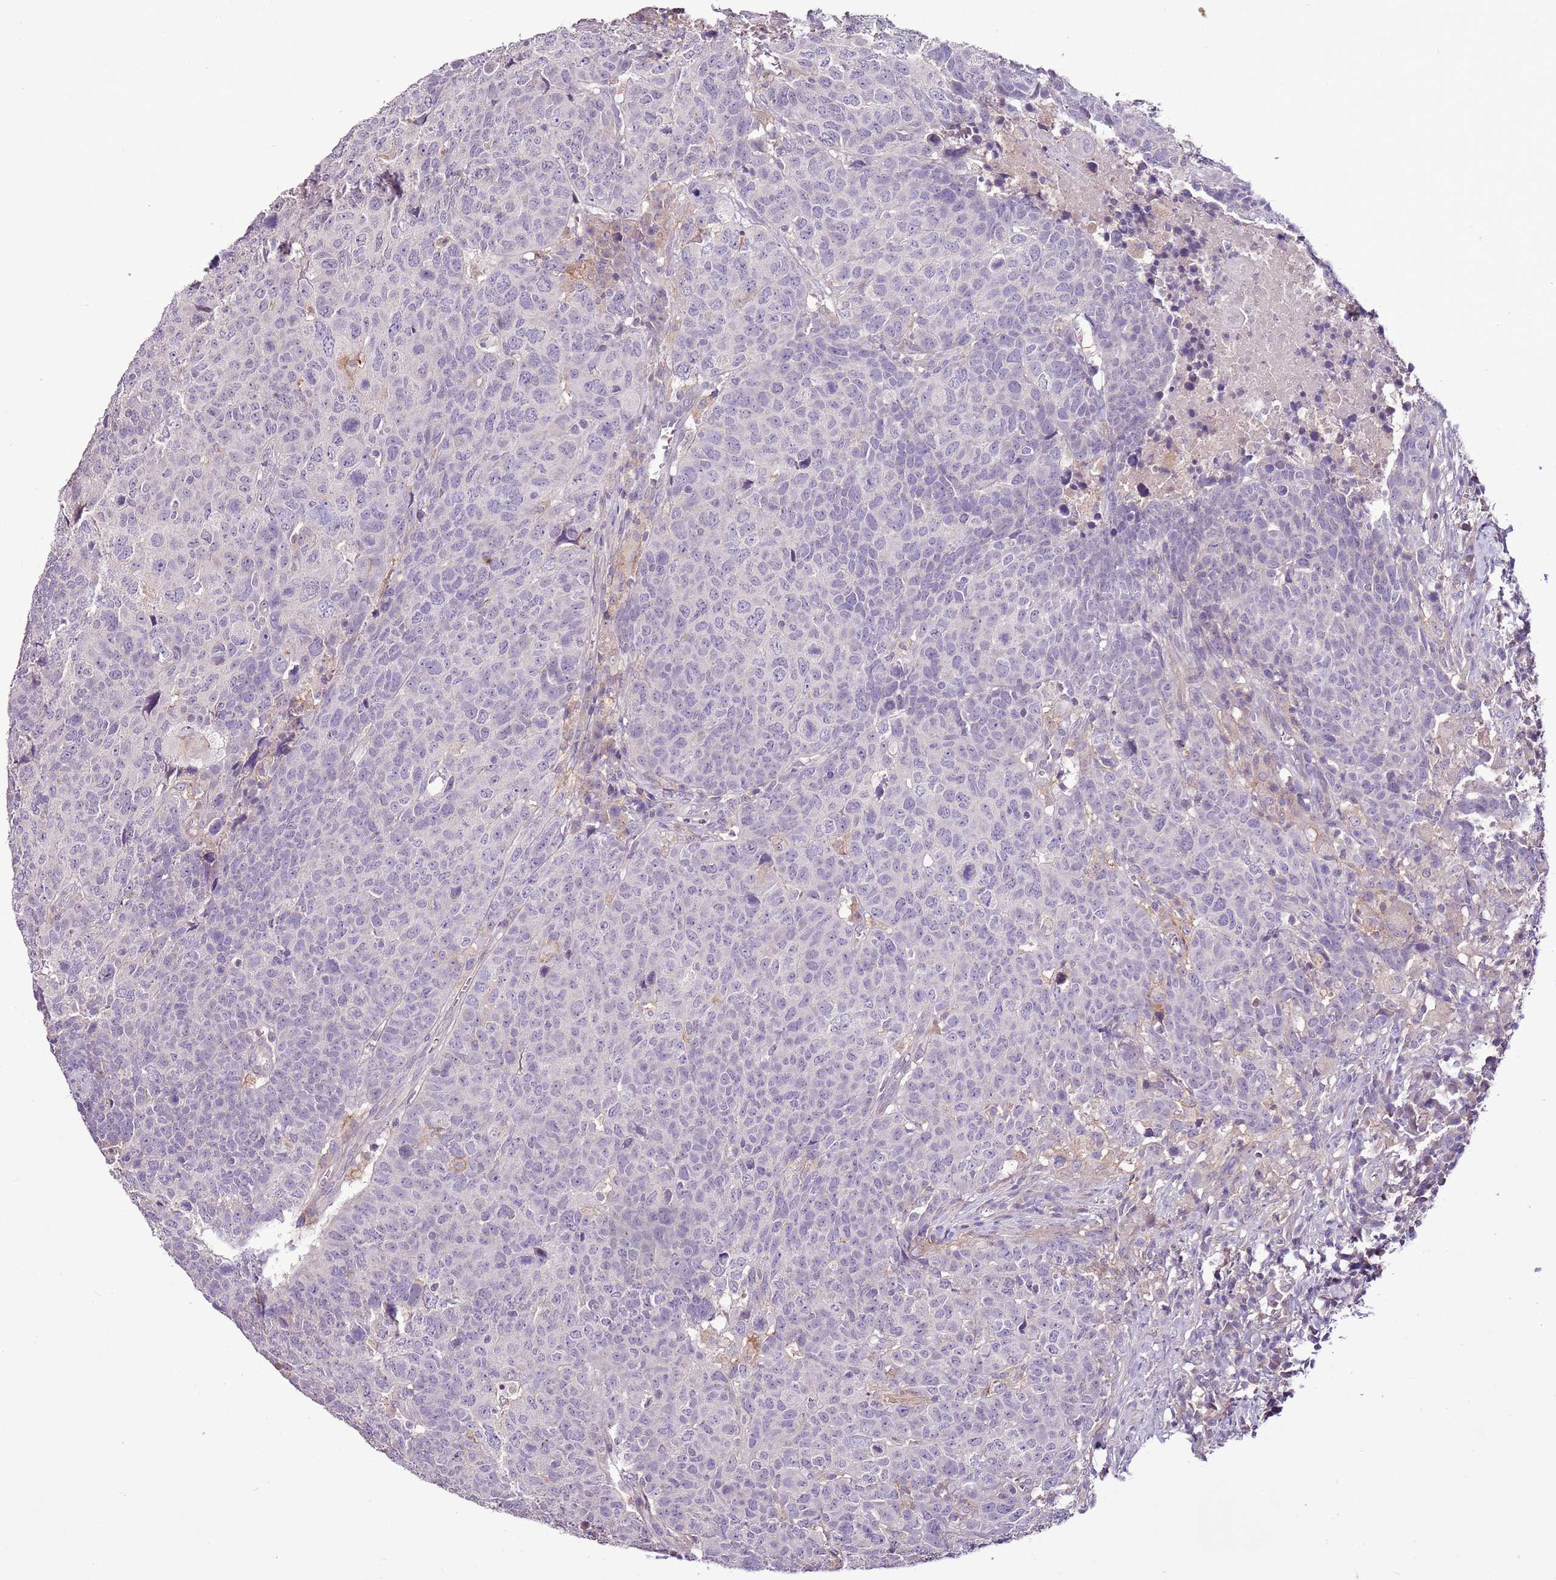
{"staining": {"intensity": "negative", "quantity": "none", "location": "none"}, "tissue": "head and neck cancer", "cell_type": "Tumor cells", "image_type": "cancer", "snomed": [{"axis": "morphology", "description": "Normal tissue, NOS"}, {"axis": "morphology", "description": "Squamous cell carcinoma, NOS"}, {"axis": "topography", "description": "Skeletal muscle"}, {"axis": "topography", "description": "Vascular tissue"}, {"axis": "topography", "description": "Peripheral nerve tissue"}, {"axis": "topography", "description": "Head-Neck"}], "caption": "This is an IHC photomicrograph of human head and neck squamous cell carcinoma. There is no staining in tumor cells.", "gene": "CMKLR1", "patient": {"sex": "male", "age": 66}}